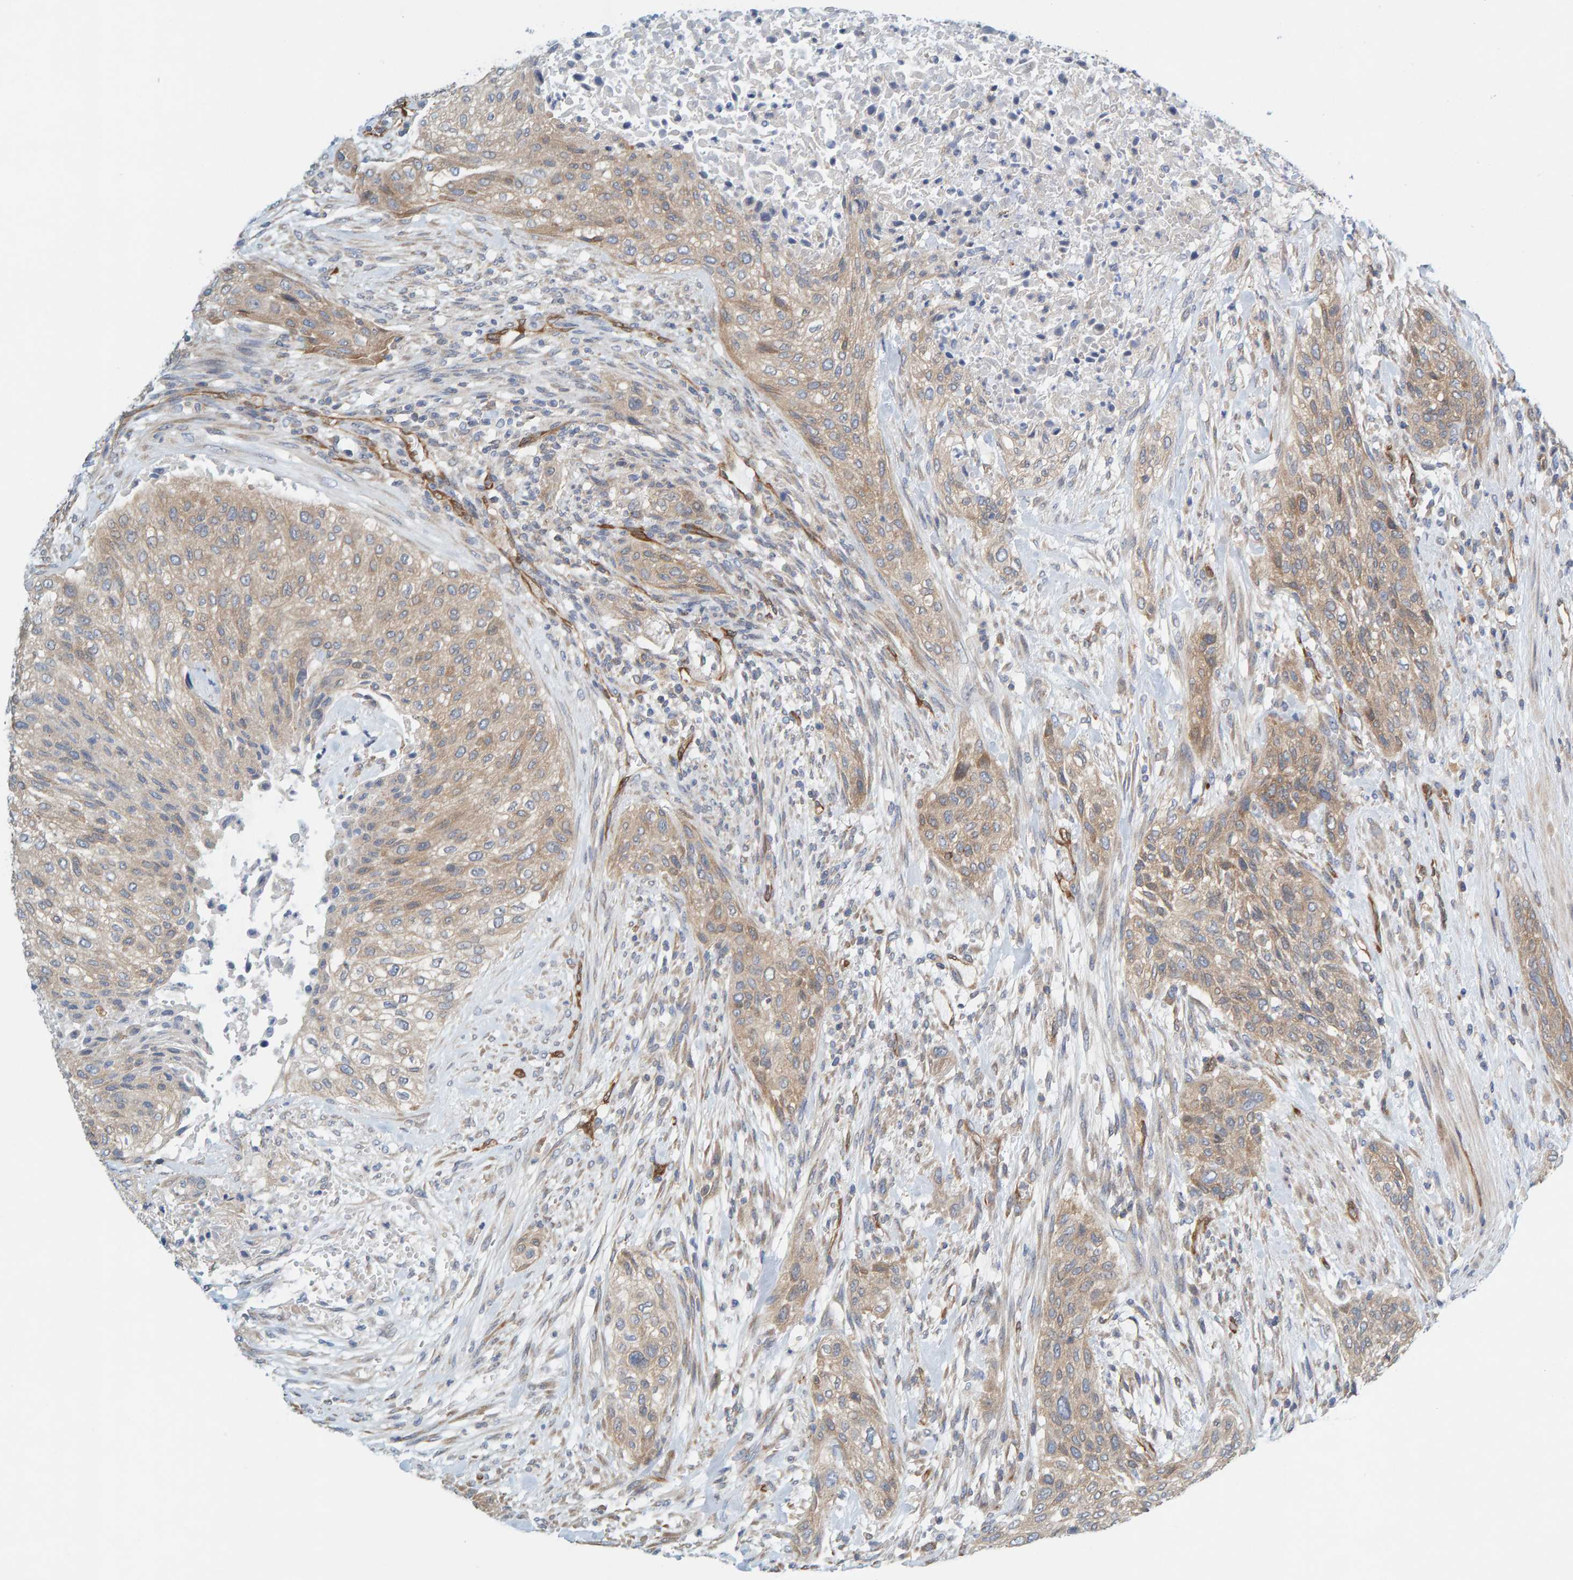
{"staining": {"intensity": "weak", "quantity": ">75%", "location": "cytoplasmic/membranous"}, "tissue": "urothelial cancer", "cell_type": "Tumor cells", "image_type": "cancer", "snomed": [{"axis": "morphology", "description": "Urothelial carcinoma, Low grade"}, {"axis": "morphology", "description": "Urothelial carcinoma, High grade"}, {"axis": "topography", "description": "Urinary bladder"}], "caption": "DAB immunohistochemical staining of human urothelial cancer exhibits weak cytoplasmic/membranous protein positivity in approximately >75% of tumor cells.", "gene": "PRKD2", "patient": {"sex": "male", "age": 35}}